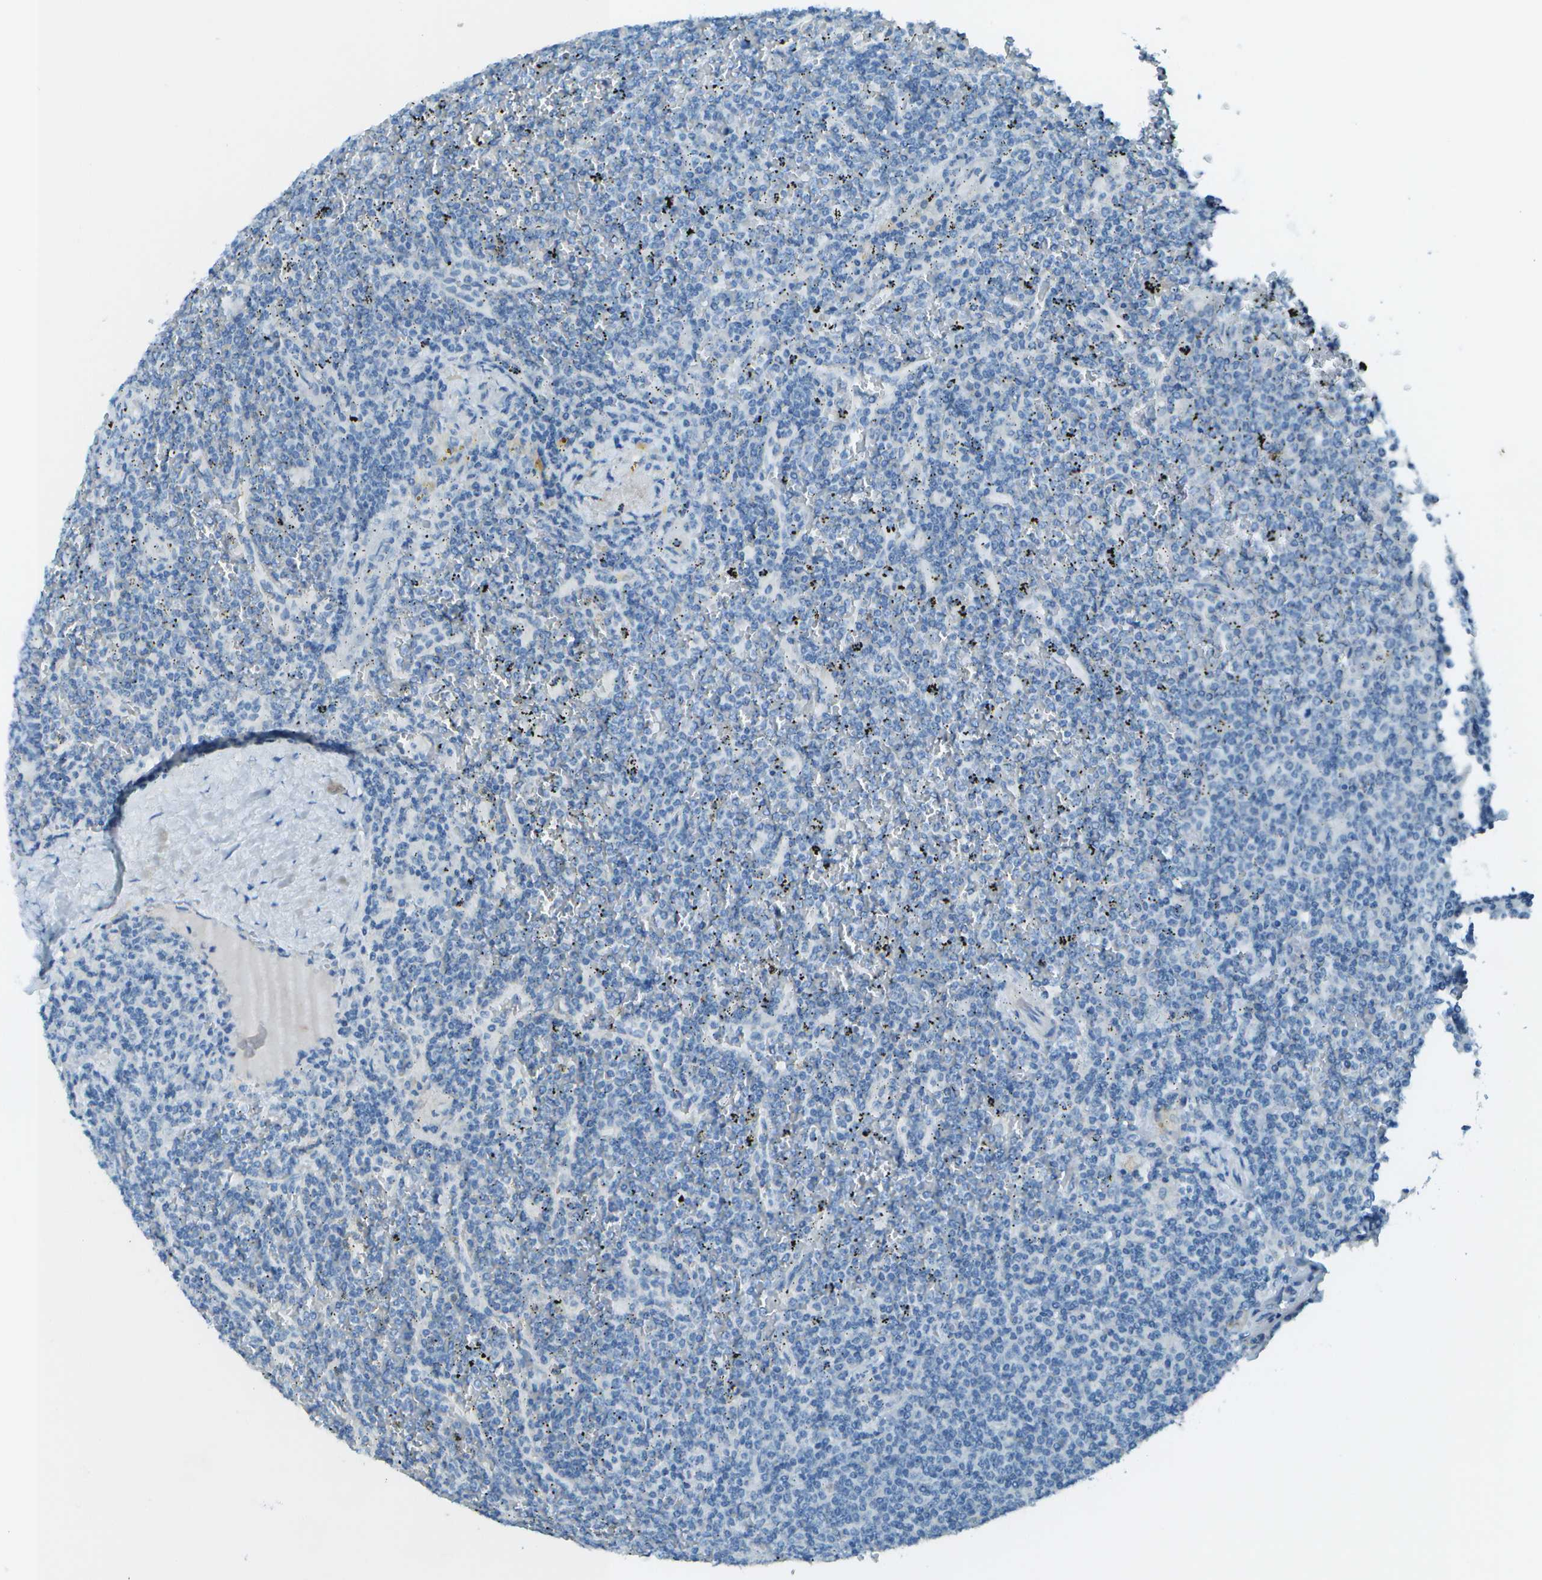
{"staining": {"intensity": "negative", "quantity": "none", "location": "none"}, "tissue": "lymphoma", "cell_type": "Tumor cells", "image_type": "cancer", "snomed": [{"axis": "morphology", "description": "Malignant lymphoma, non-Hodgkin's type, Low grade"}, {"axis": "topography", "description": "Spleen"}], "caption": "There is no significant staining in tumor cells of lymphoma.", "gene": "LGI2", "patient": {"sex": "female", "age": 19}}